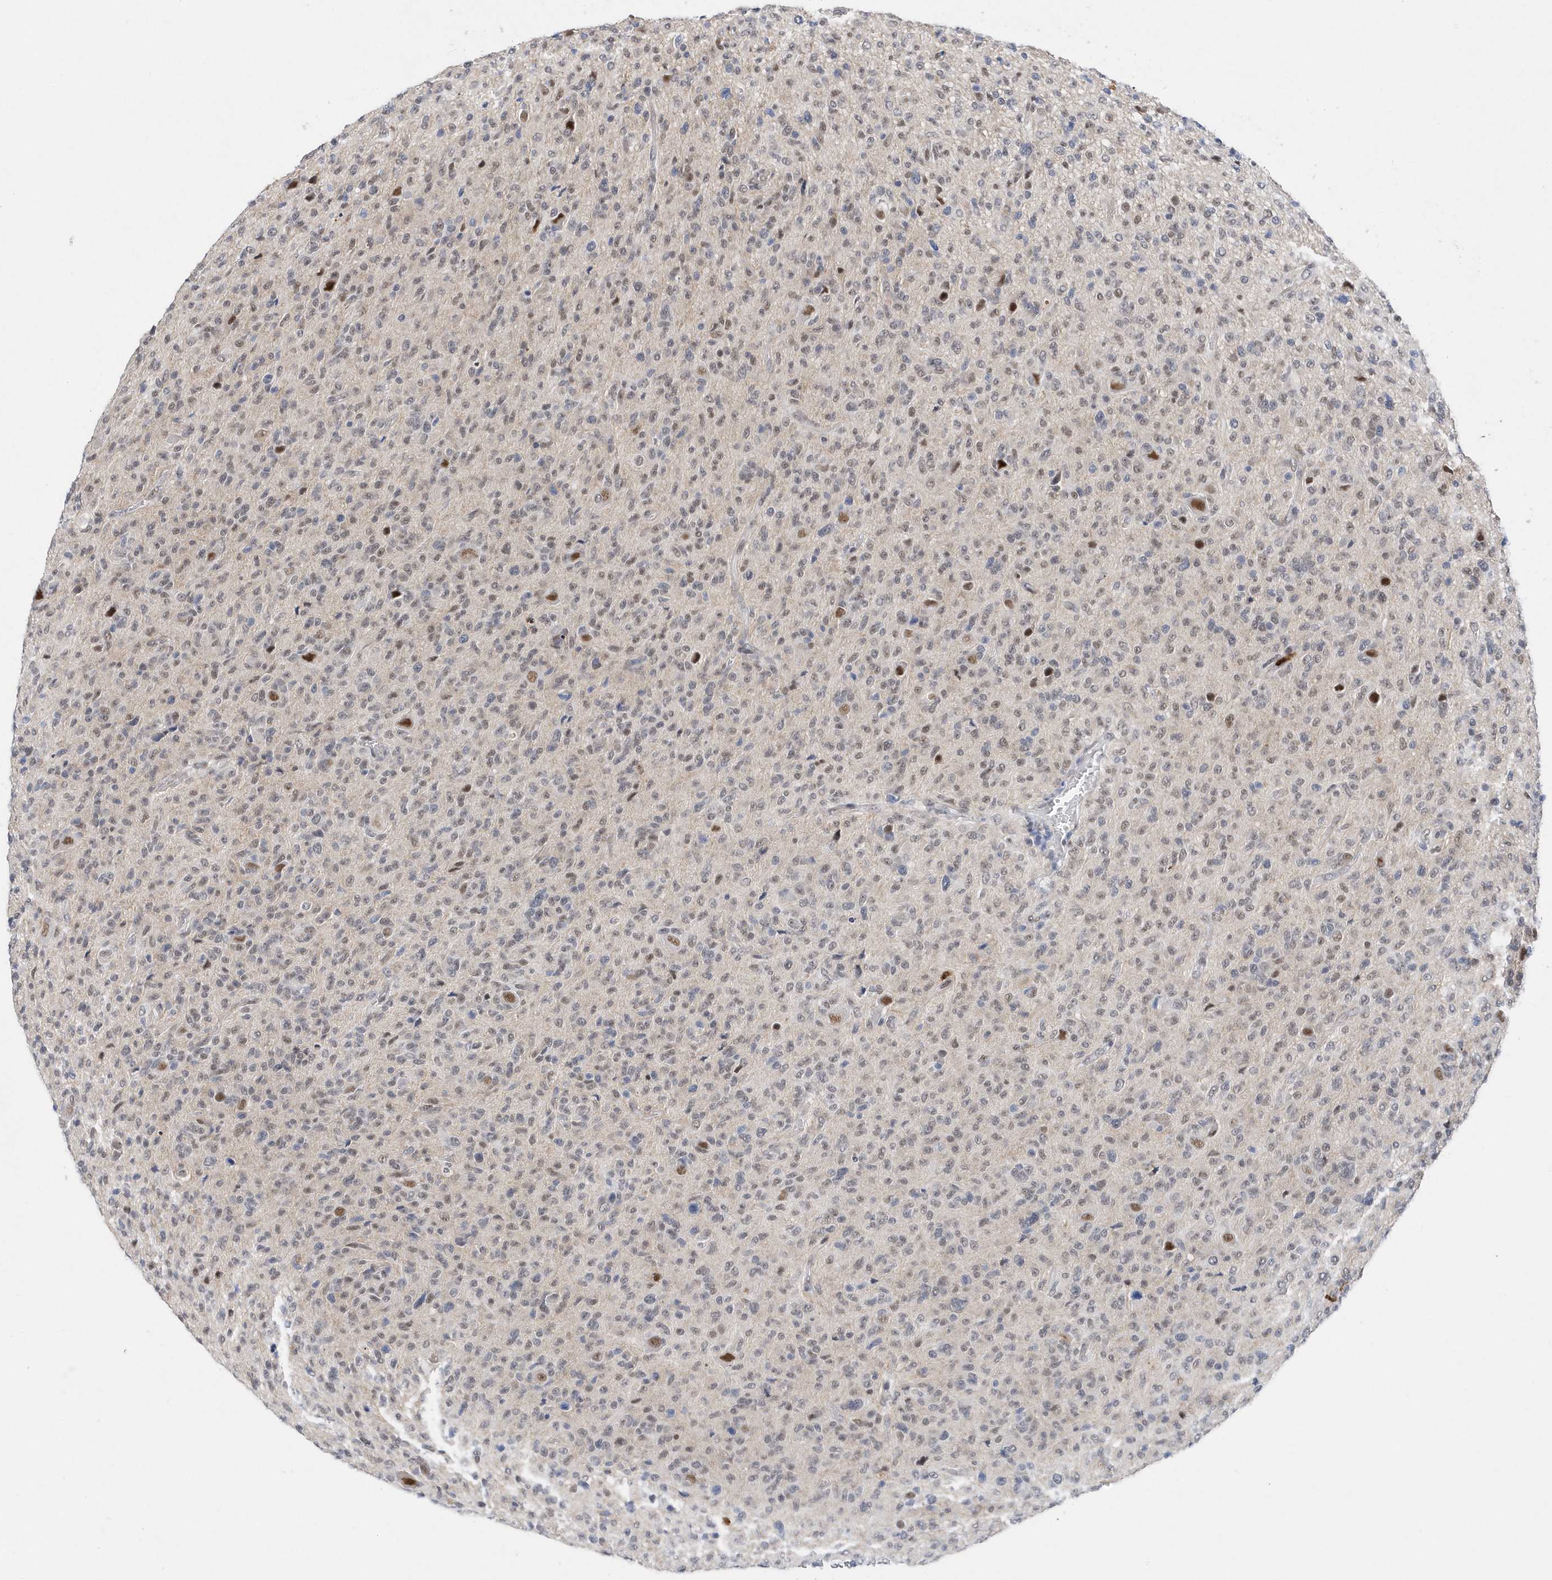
{"staining": {"intensity": "weak", "quantity": "25%-75%", "location": "nuclear"}, "tissue": "glioma", "cell_type": "Tumor cells", "image_type": "cancer", "snomed": [{"axis": "morphology", "description": "Glioma, malignant, High grade"}, {"axis": "topography", "description": "Brain"}], "caption": "Immunohistochemistry (IHC) histopathology image of malignant high-grade glioma stained for a protein (brown), which reveals low levels of weak nuclear staining in about 25%-75% of tumor cells.", "gene": "RPP30", "patient": {"sex": "female", "age": 57}}